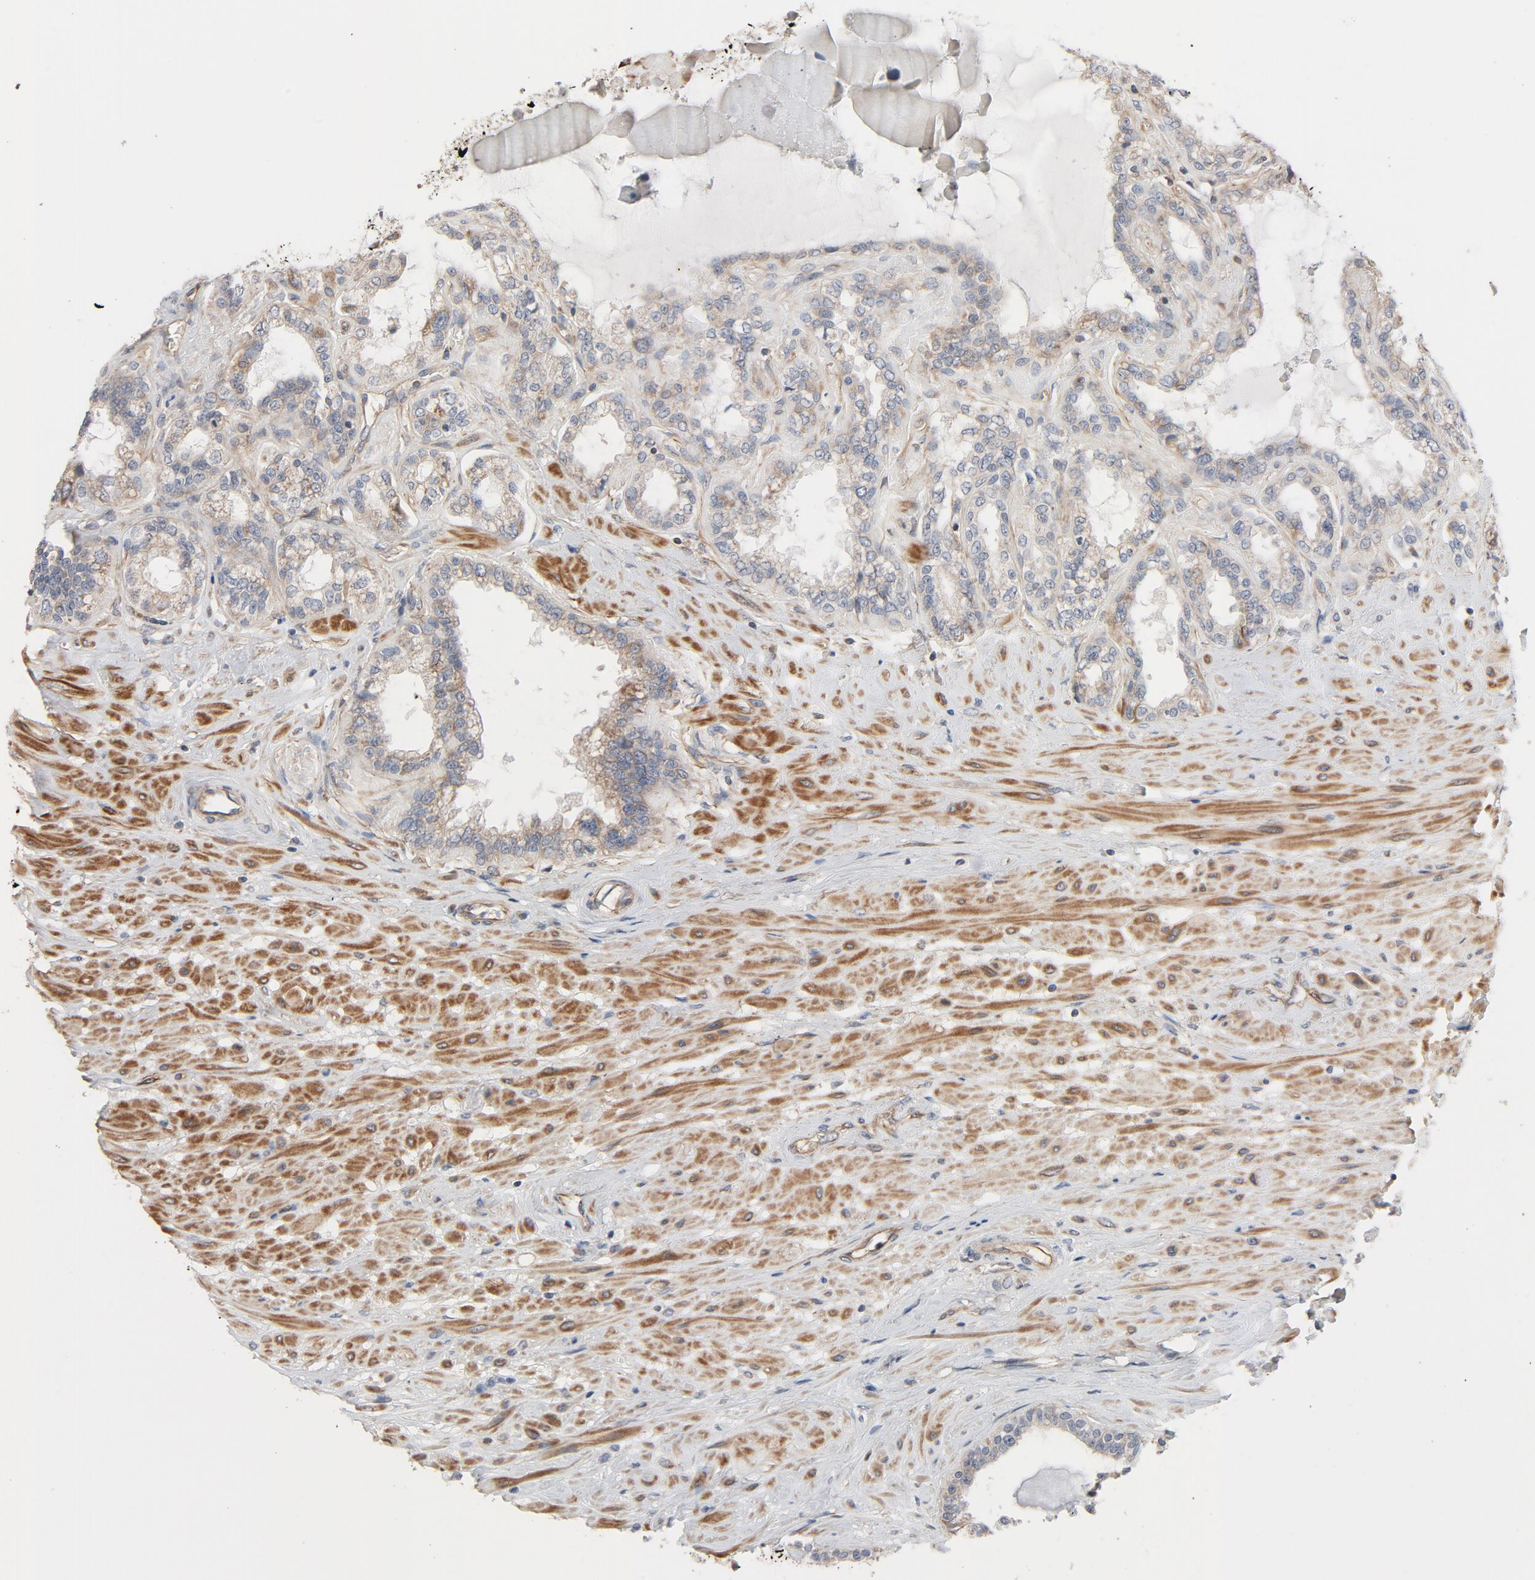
{"staining": {"intensity": "moderate", "quantity": ">75%", "location": "cytoplasmic/membranous"}, "tissue": "seminal vesicle", "cell_type": "Glandular cells", "image_type": "normal", "snomed": [{"axis": "morphology", "description": "Normal tissue, NOS"}, {"axis": "morphology", "description": "Inflammation, NOS"}, {"axis": "topography", "description": "Urinary bladder"}, {"axis": "topography", "description": "Prostate"}, {"axis": "topography", "description": "Seminal veicle"}], "caption": "Protein expression analysis of benign seminal vesicle shows moderate cytoplasmic/membranous positivity in about >75% of glandular cells. (IHC, brightfield microscopy, high magnification).", "gene": "TRIOBP", "patient": {"sex": "male", "age": 82}}